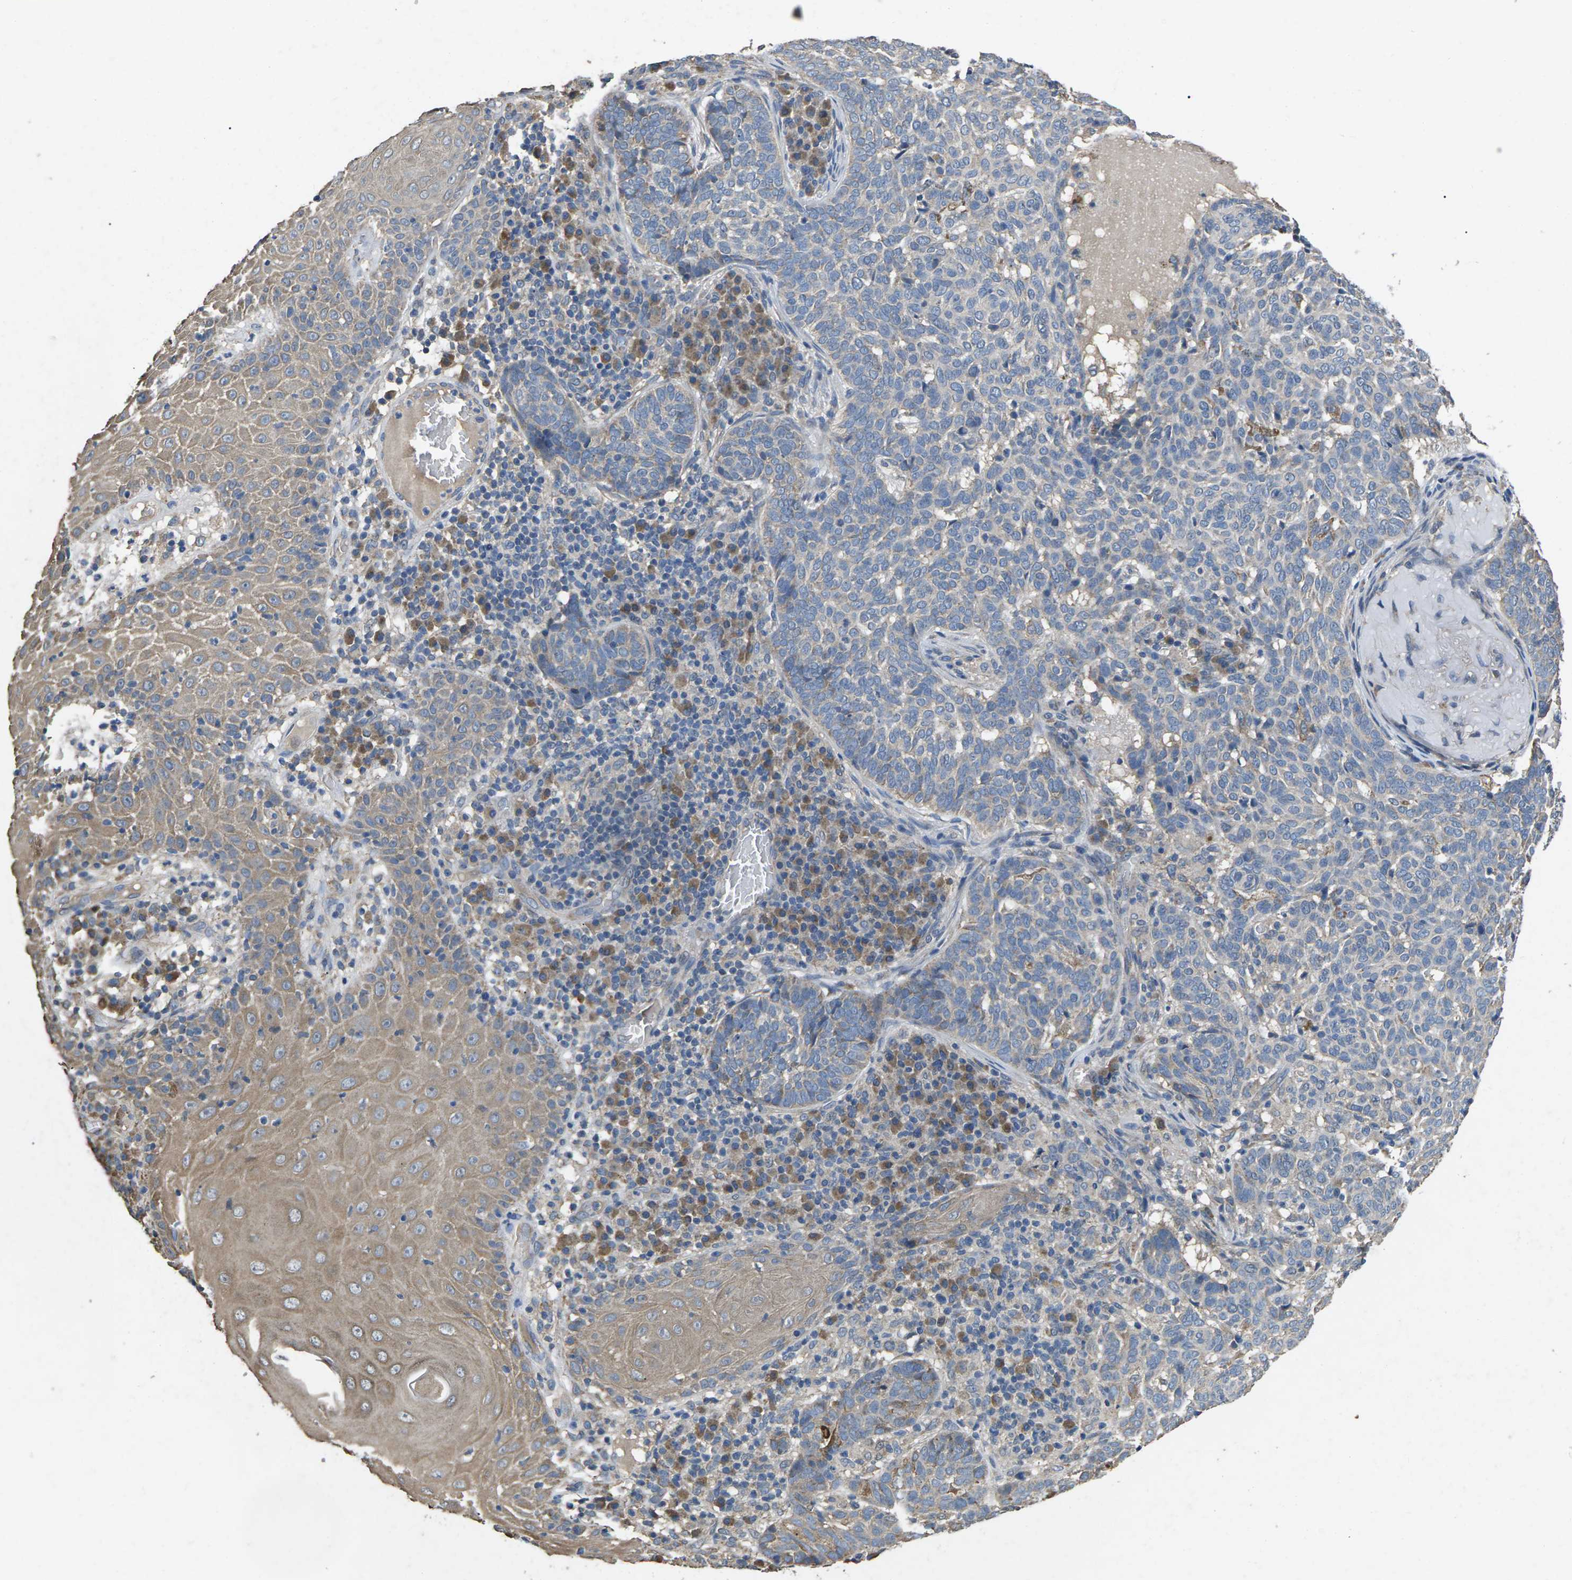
{"staining": {"intensity": "negative", "quantity": "none", "location": "none"}, "tissue": "skin cancer", "cell_type": "Tumor cells", "image_type": "cancer", "snomed": [{"axis": "morphology", "description": "Basal cell carcinoma"}, {"axis": "topography", "description": "Skin"}], "caption": "A histopathology image of human skin cancer is negative for staining in tumor cells.", "gene": "B4GAT1", "patient": {"sex": "male", "age": 85}}